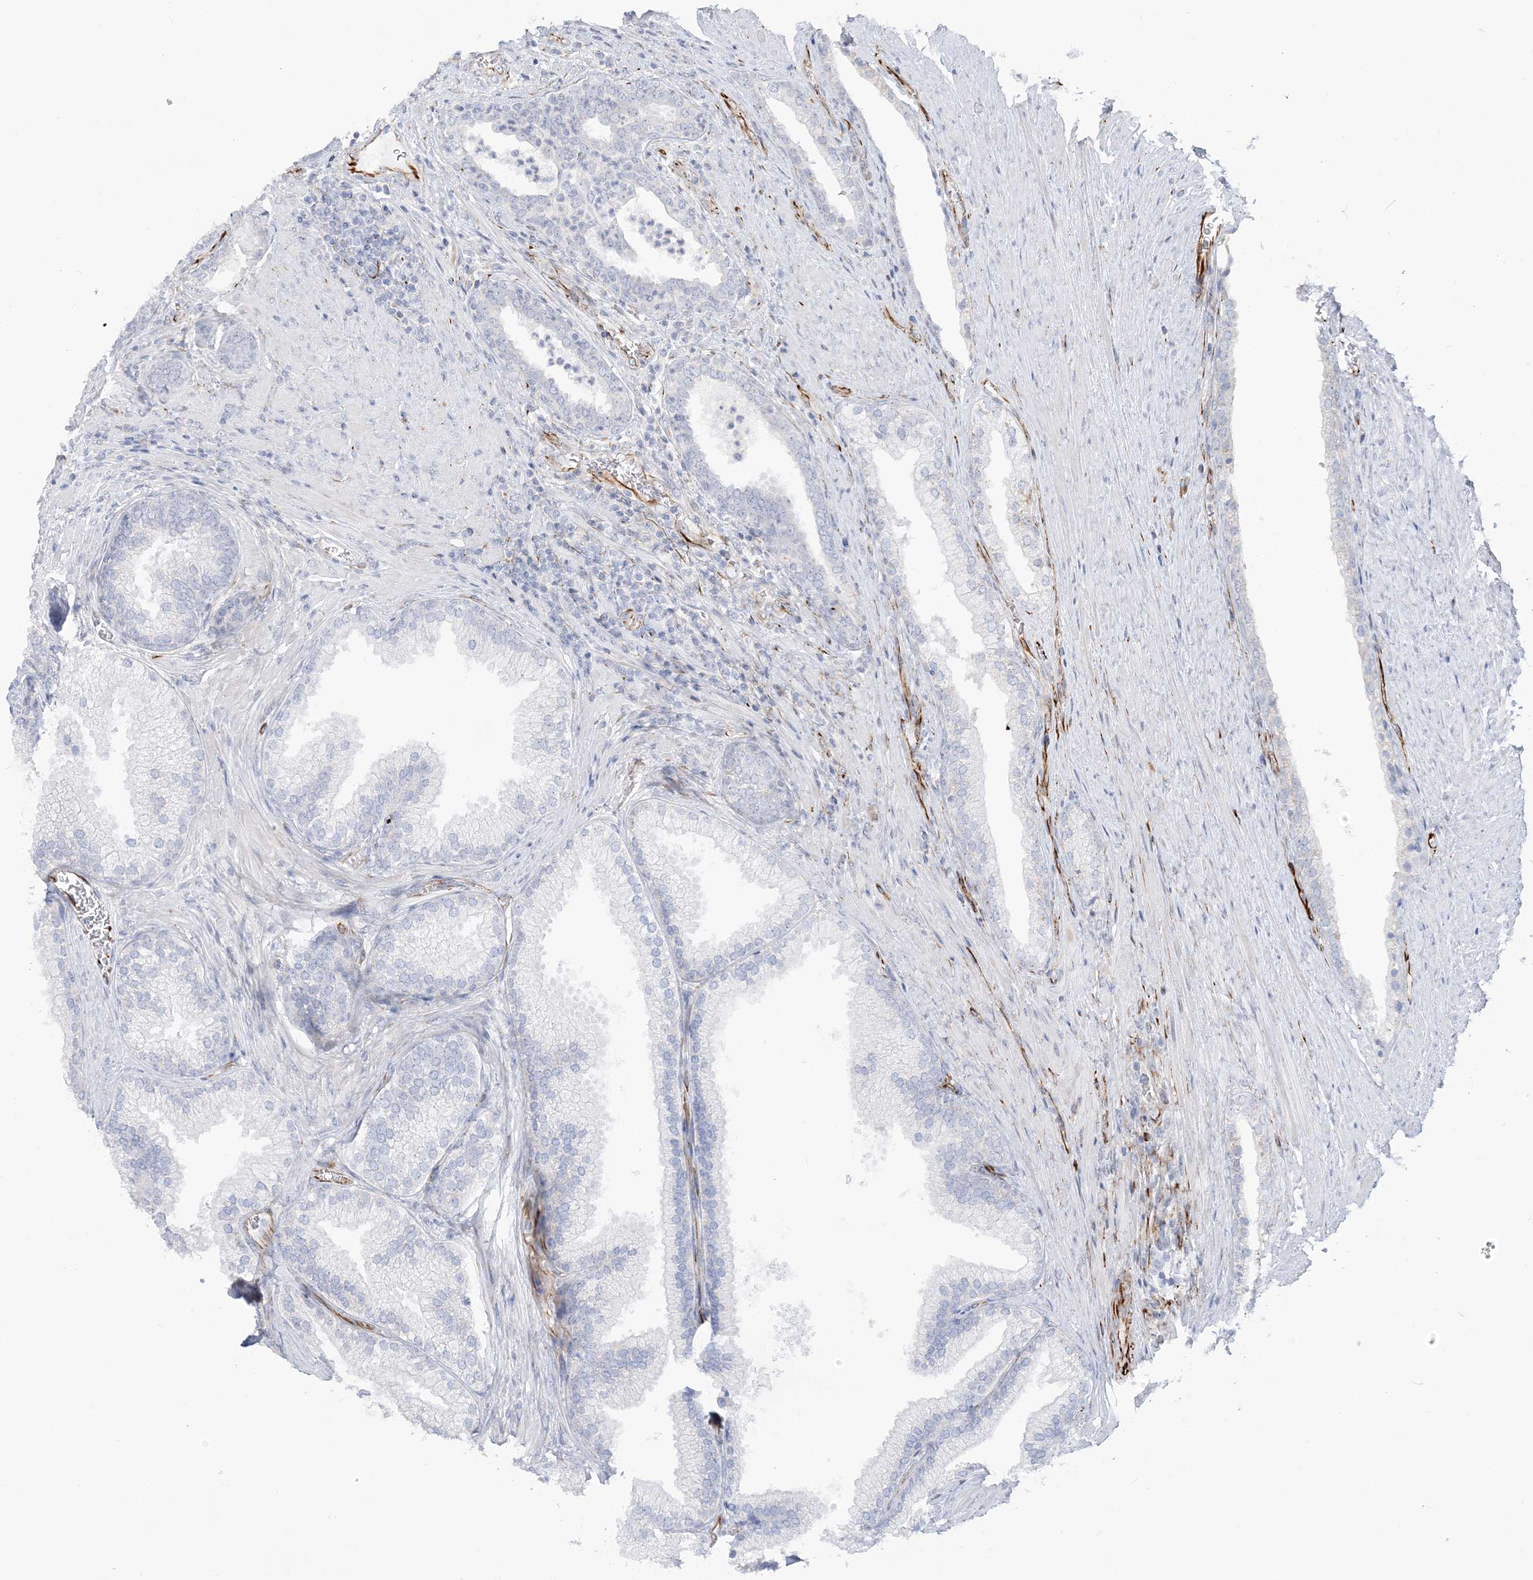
{"staining": {"intensity": "negative", "quantity": "none", "location": "none"}, "tissue": "prostate", "cell_type": "Glandular cells", "image_type": "normal", "snomed": [{"axis": "morphology", "description": "Normal tissue, NOS"}, {"axis": "topography", "description": "Prostate"}], "caption": "An image of prostate stained for a protein displays no brown staining in glandular cells. The staining is performed using DAB (3,3'-diaminobenzidine) brown chromogen with nuclei counter-stained in using hematoxylin.", "gene": "PPIL6", "patient": {"sex": "male", "age": 76}}